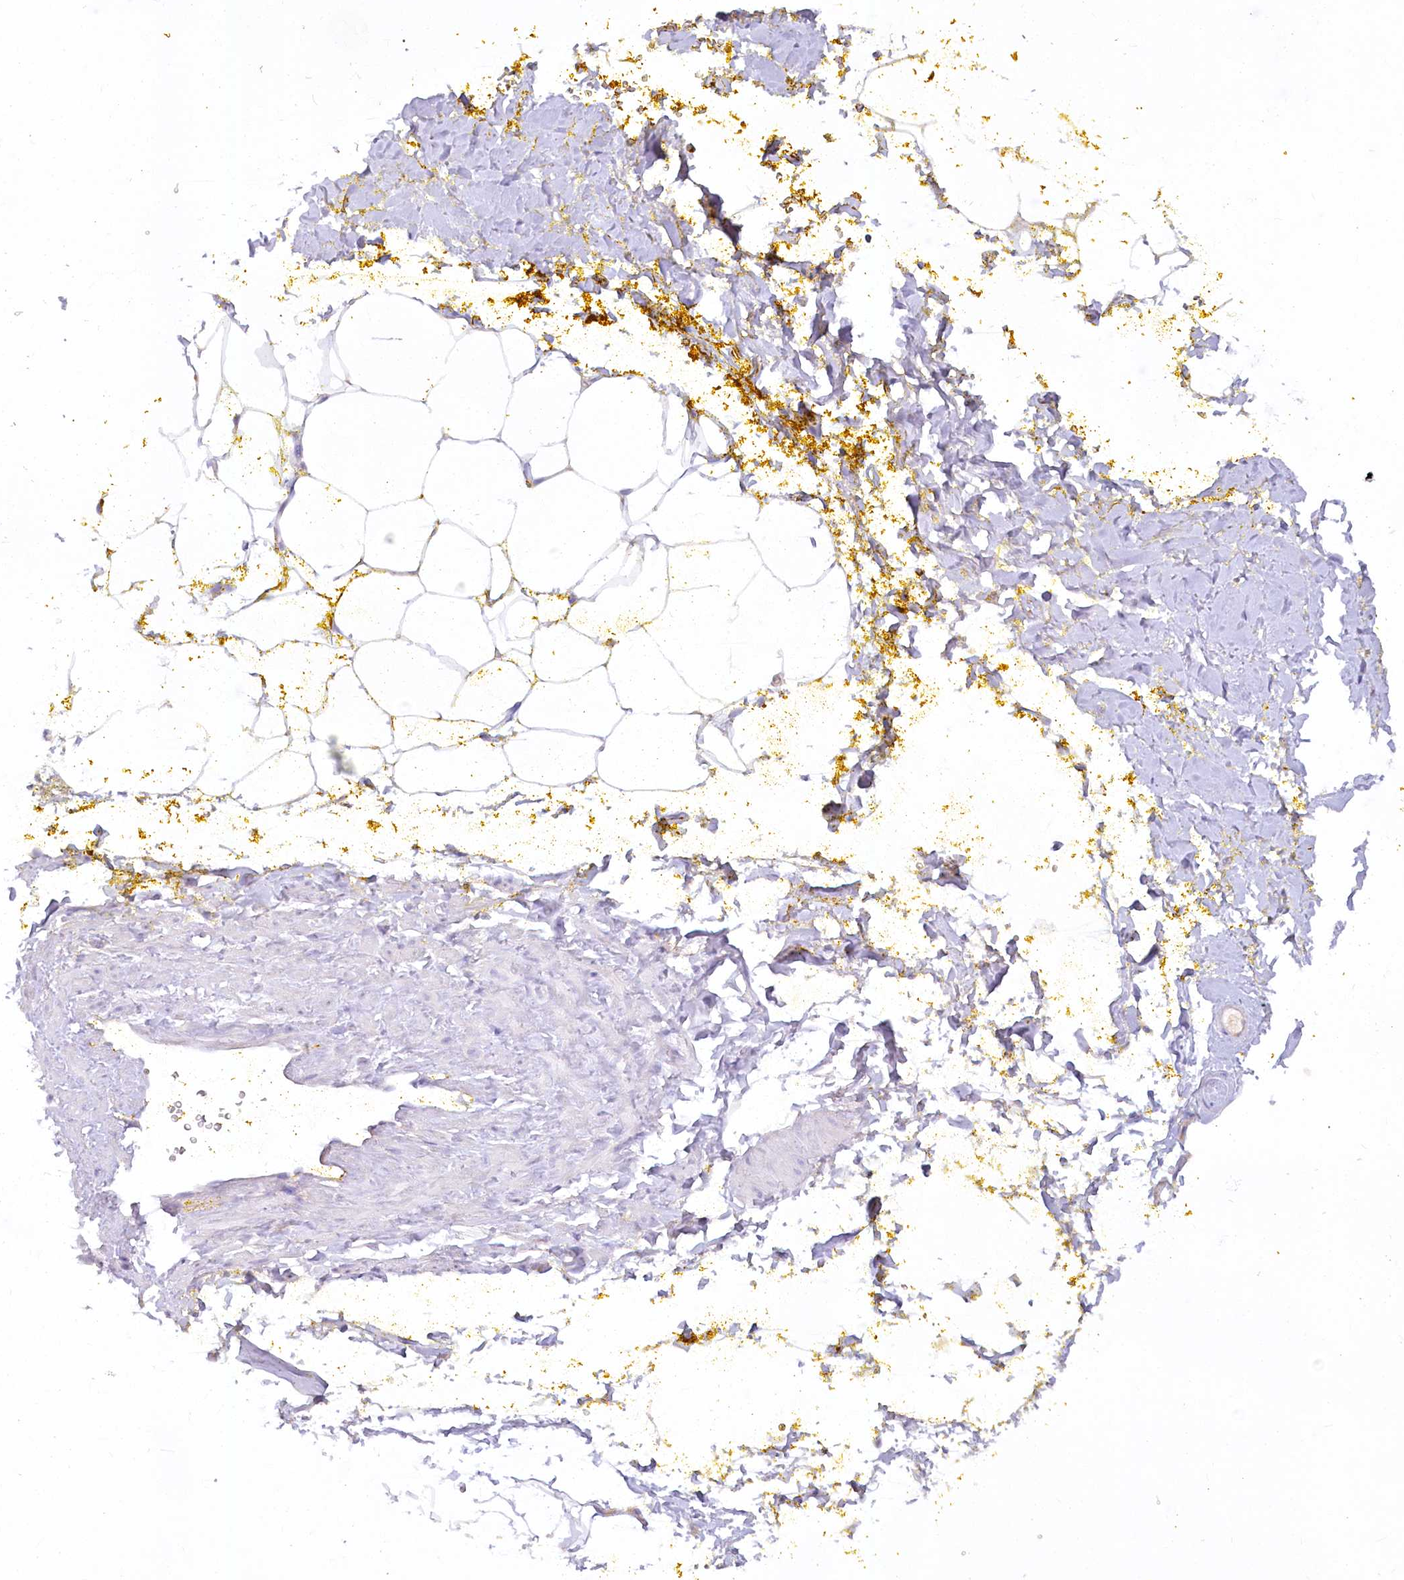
{"staining": {"intensity": "negative", "quantity": "none", "location": "none"}, "tissue": "adipose tissue", "cell_type": "Adipocytes", "image_type": "normal", "snomed": [{"axis": "morphology", "description": "Normal tissue, NOS"}, {"axis": "morphology", "description": "Adenocarcinoma, Low grade"}, {"axis": "topography", "description": "Prostate"}, {"axis": "topography", "description": "Peripheral nerve tissue"}], "caption": "This is a image of immunohistochemistry (IHC) staining of normal adipose tissue, which shows no positivity in adipocytes. (DAB IHC, high magnification).", "gene": "EFHC2", "patient": {"sex": "male", "age": 63}}